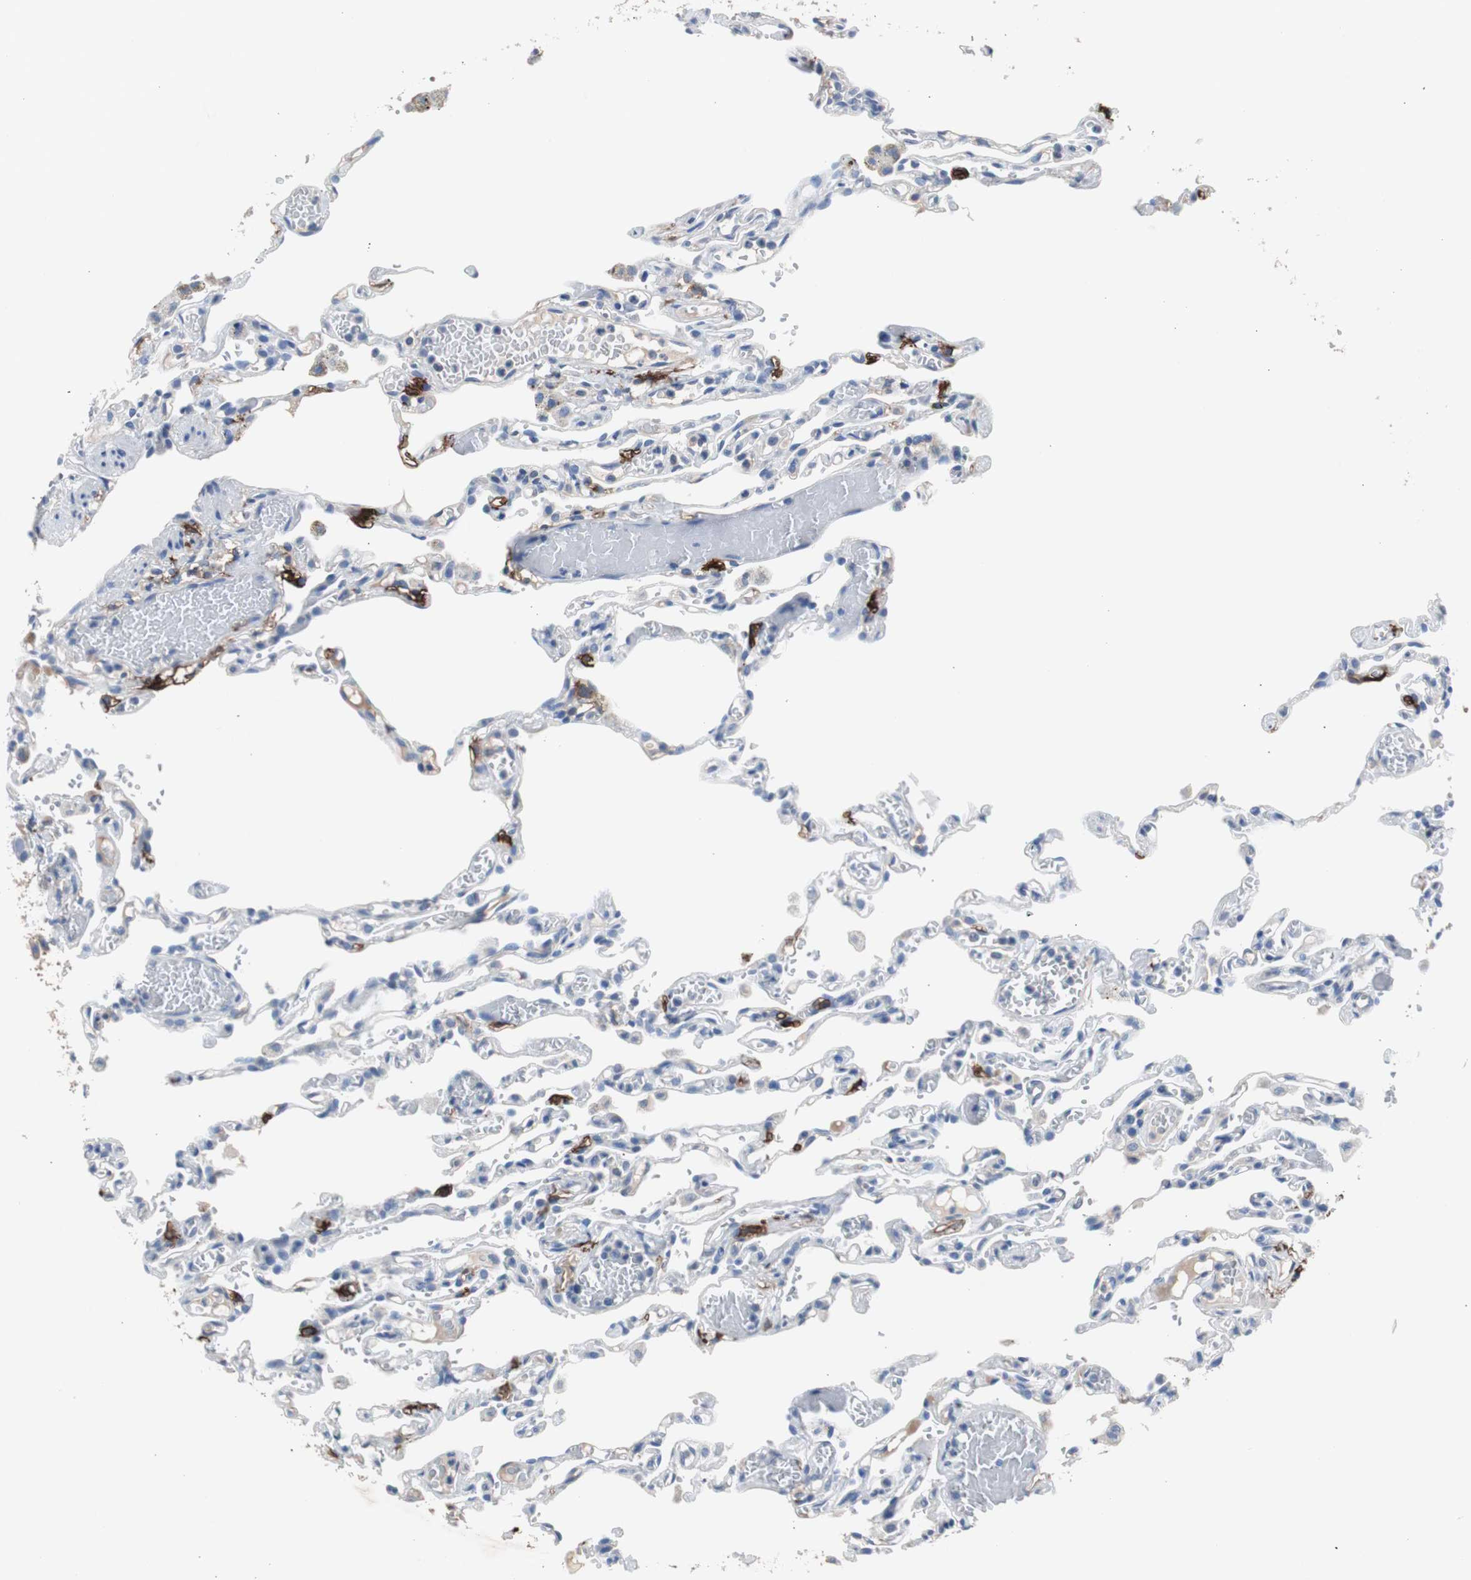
{"staining": {"intensity": "negative", "quantity": "none", "location": "none"}, "tissue": "lung", "cell_type": "Alveolar cells", "image_type": "normal", "snomed": [{"axis": "morphology", "description": "Normal tissue, NOS"}, {"axis": "topography", "description": "Lung"}], "caption": "High magnification brightfield microscopy of normal lung stained with DAB (brown) and counterstained with hematoxylin (blue): alveolar cells show no significant expression.", "gene": "FCGR2B", "patient": {"sex": "male", "age": 21}}